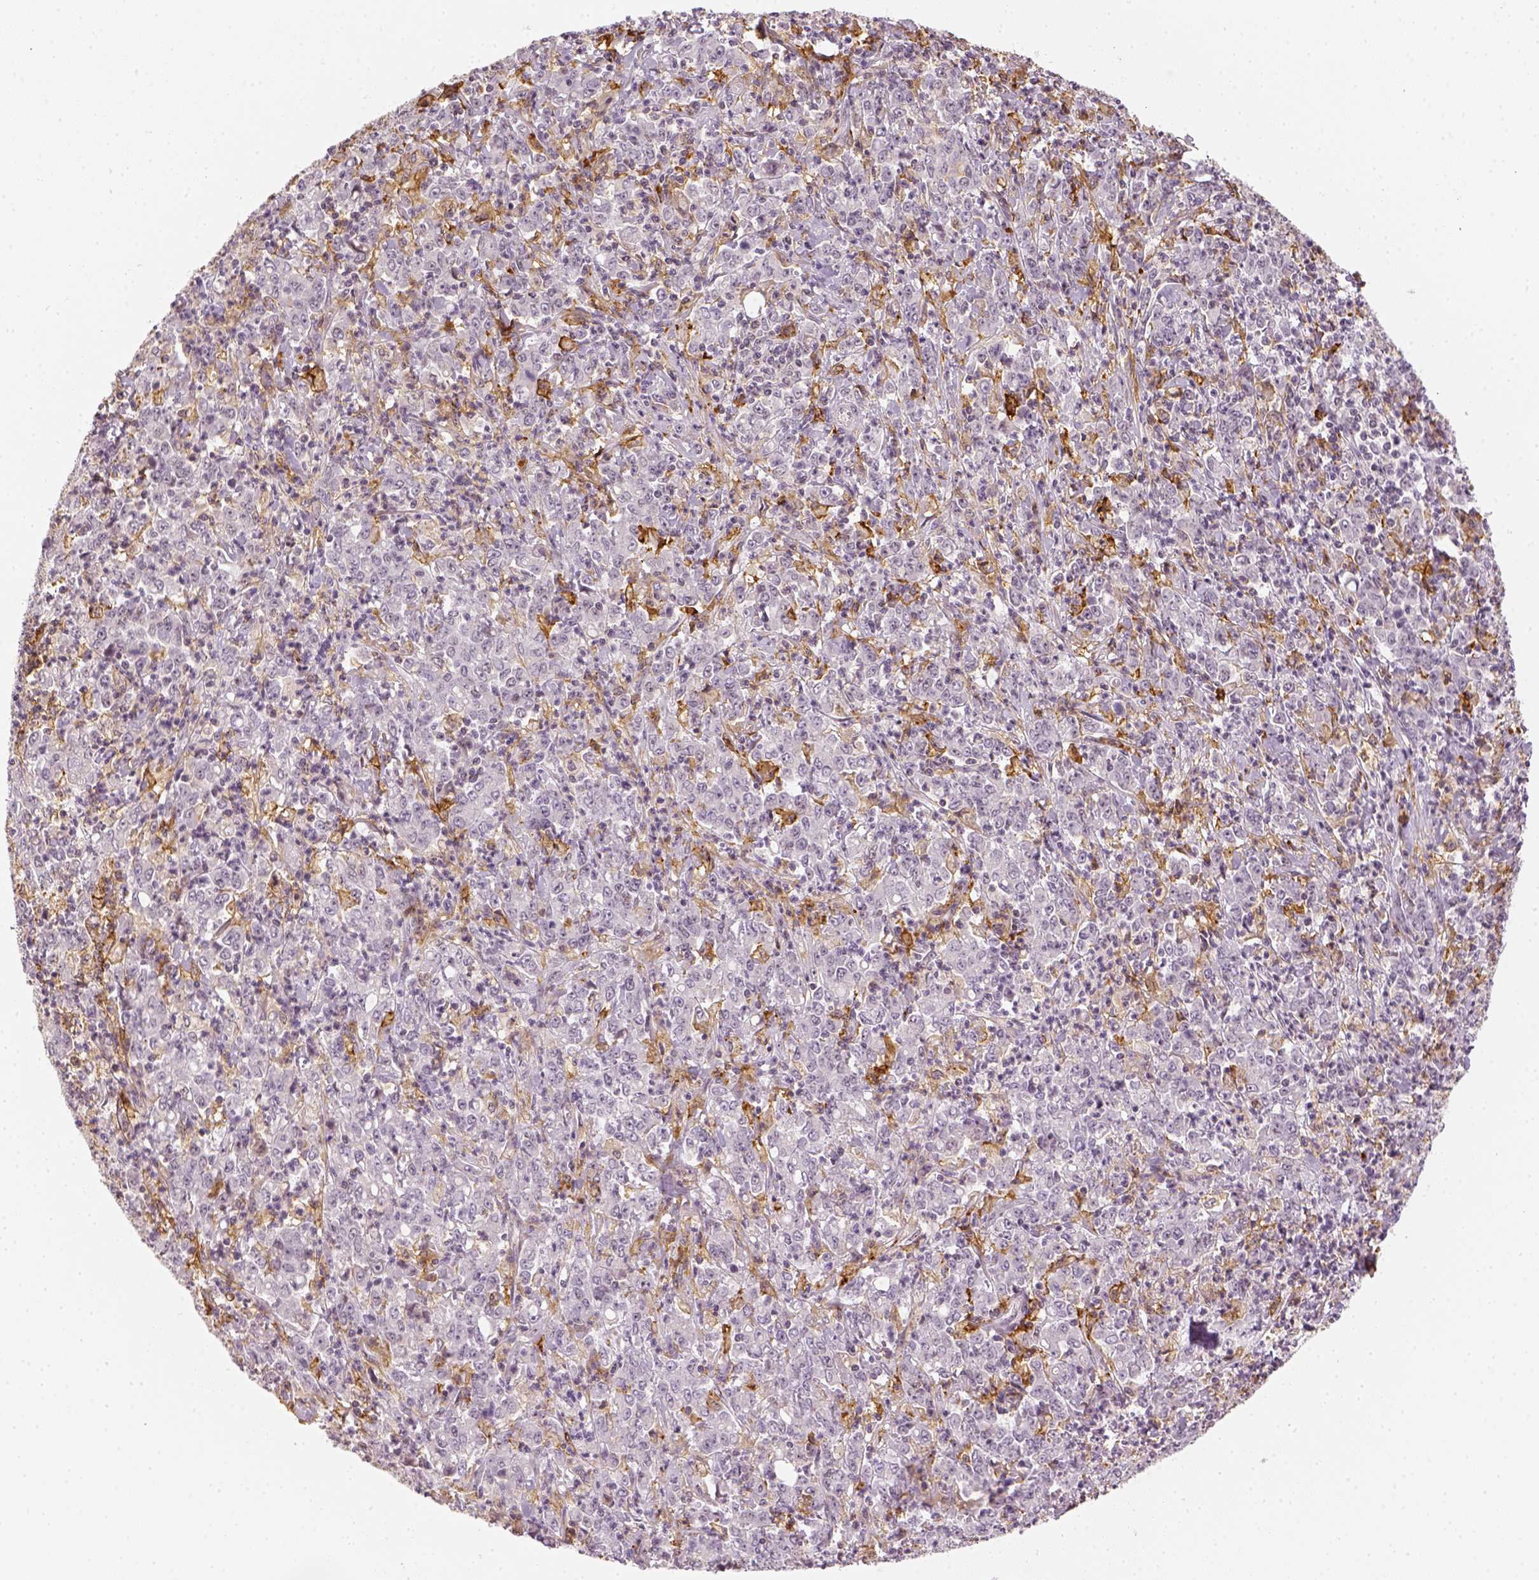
{"staining": {"intensity": "negative", "quantity": "none", "location": "none"}, "tissue": "stomach cancer", "cell_type": "Tumor cells", "image_type": "cancer", "snomed": [{"axis": "morphology", "description": "Adenocarcinoma, NOS"}, {"axis": "topography", "description": "Stomach, lower"}], "caption": "DAB (3,3'-diaminobenzidine) immunohistochemical staining of human stomach cancer demonstrates no significant staining in tumor cells. Nuclei are stained in blue.", "gene": "CD14", "patient": {"sex": "female", "age": 71}}